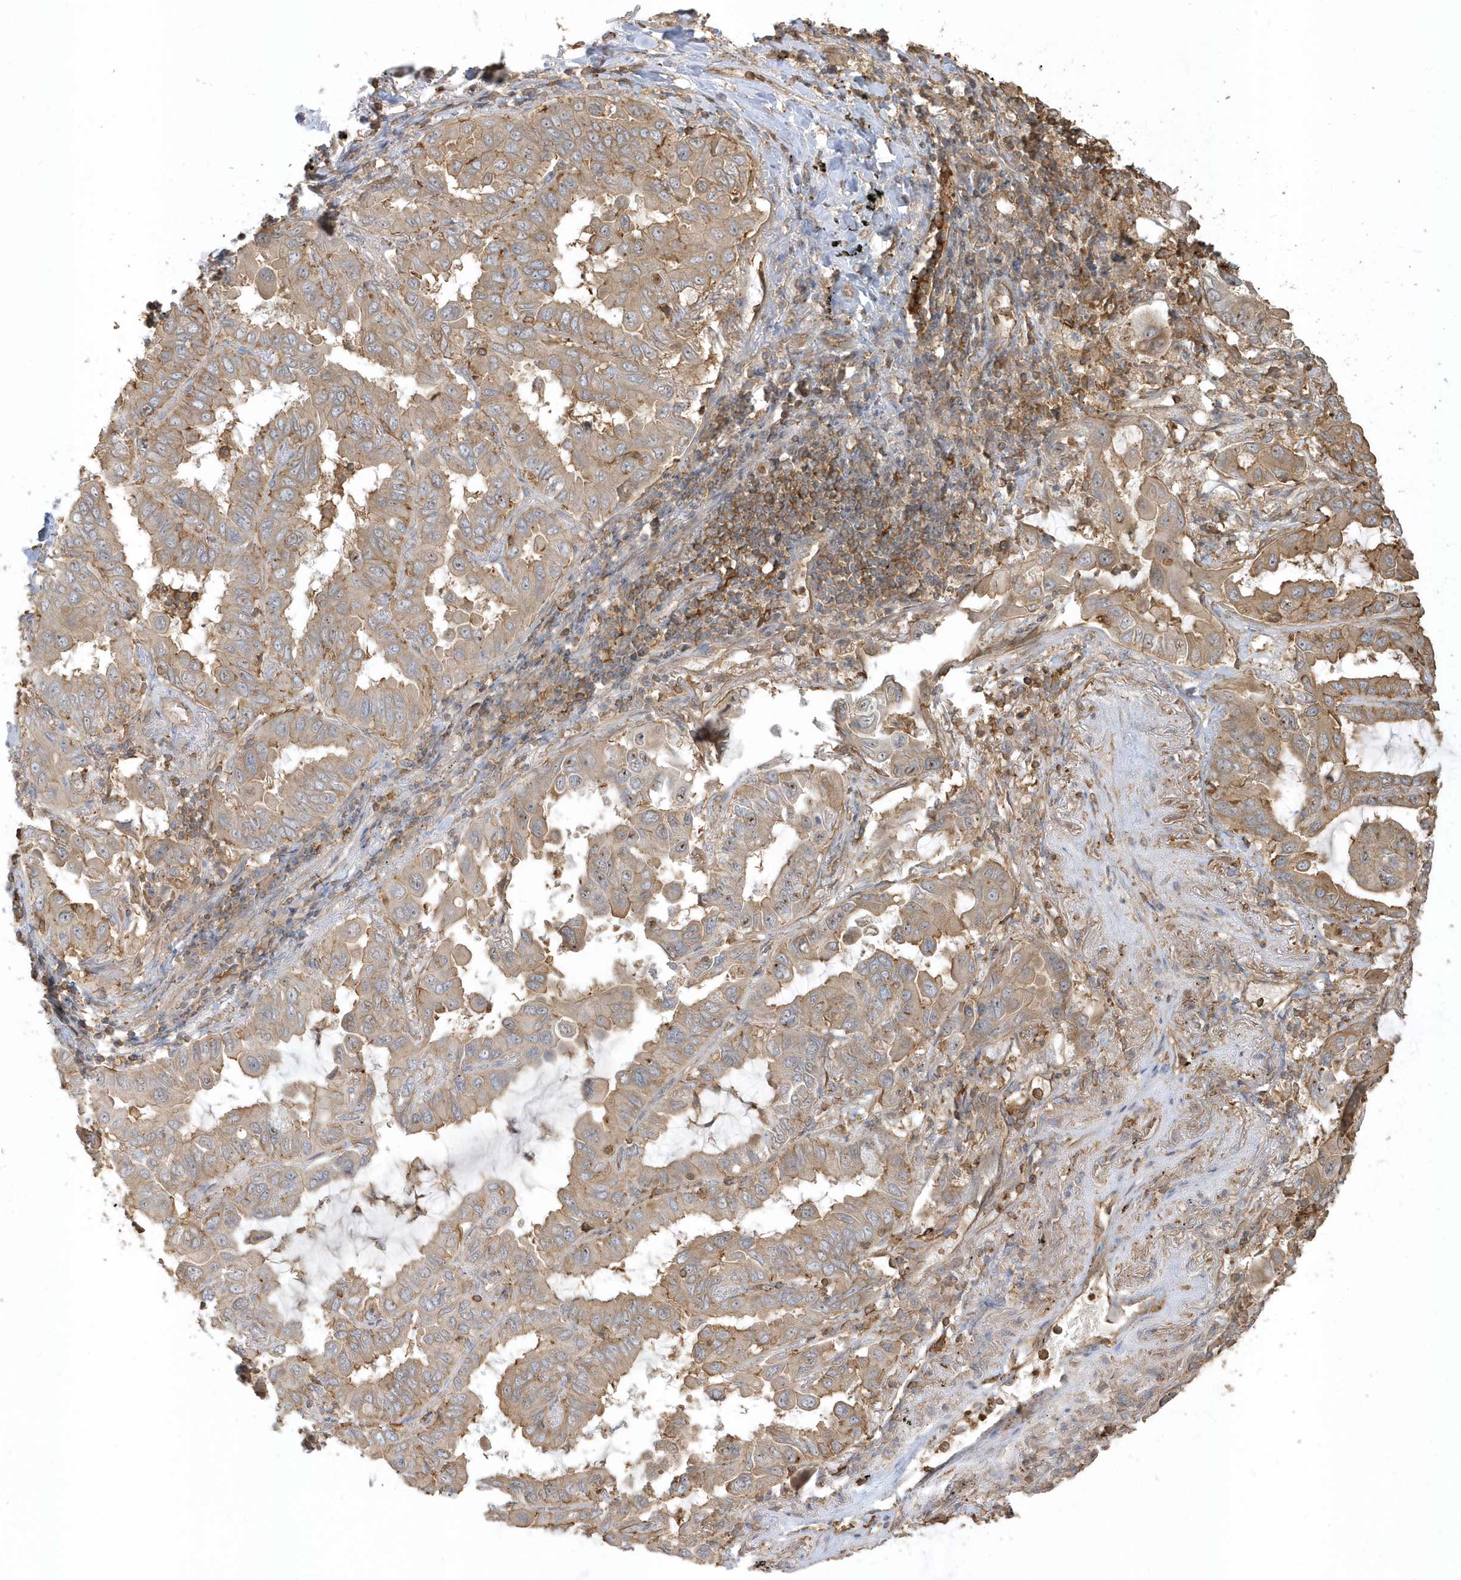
{"staining": {"intensity": "weak", "quantity": ">75%", "location": "cytoplasmic/membranous"}, "tissue": "lung cancer", "cell_type": "Tumor cells", "image_type": "cancer", "snomed": [{"axis": "morphology", "description": "Adenocarcinoma, NOS"}, {"axis": "topography", "description": "Lung"}], "caption": "Human lung cancer (adenocarcinoma) stained for a protein (brown) shows weak cytoplasmic/membranous positive positivity in approximately >75% of tumor cells.", "gene": "ZBTB8A", "patient": {"sex": "male", "age": 64}}